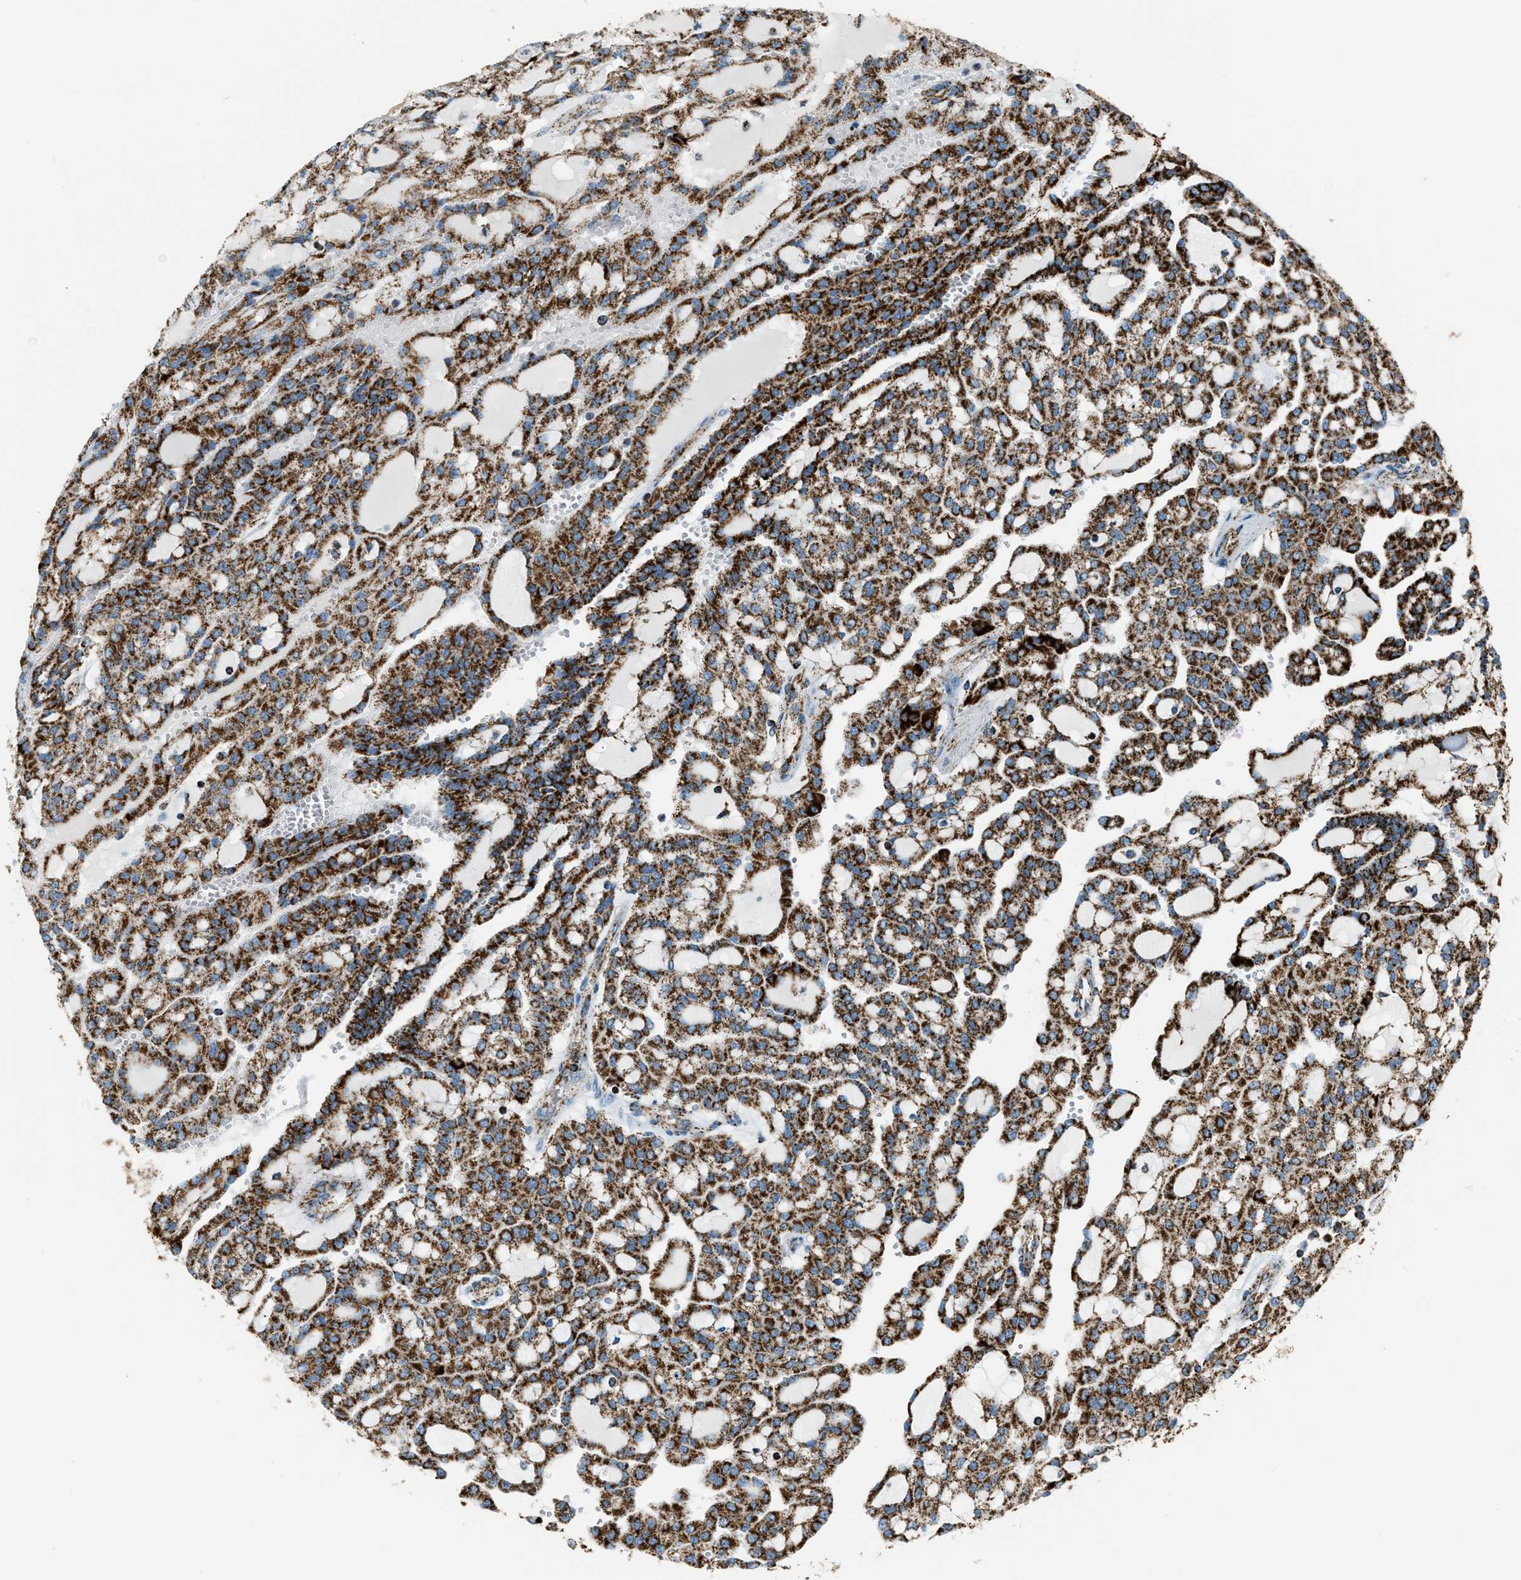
{"staining": {"intensity": "strong", "quantity": ">75%", "location": "cytoplasmic/membranous"}, "tissue": "renal cancer", "cell_type": "Tumor cells", "image_type": "cancer", "snomed": [{"axis": "morphology", "description": "Adenocarcinoma, NOS"}, {"axis": "topography", "description": "Kidney"}], "caption": "Immunohistochemical staining of renal cancer (adenocarcinoma) exhibits high levels of strong cytoplasmic/membranous staining in about >75% of tumor cells.", "gene": "MDH2", "patient": {"sex": "male", "age": 63}}